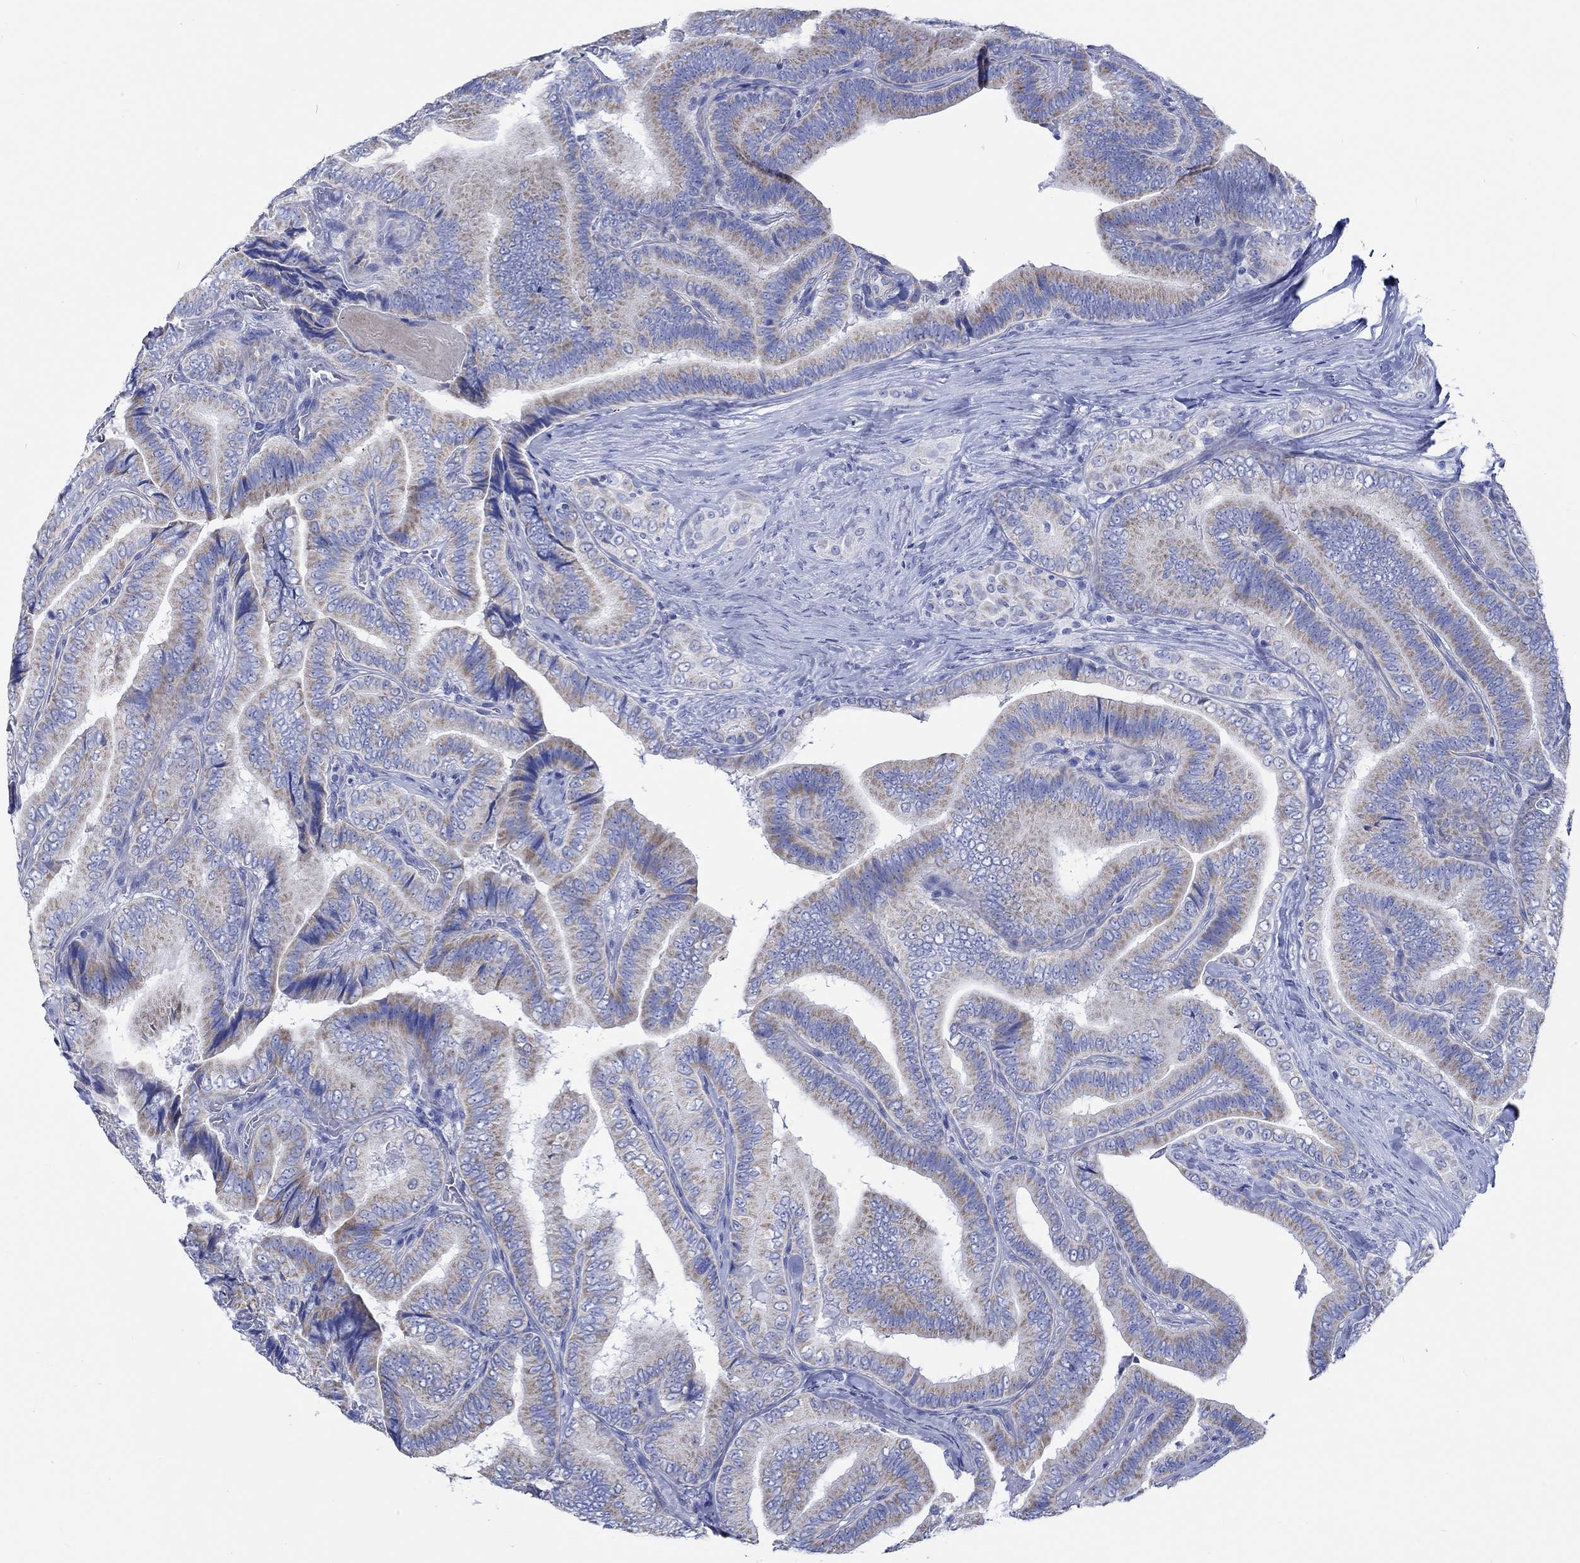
{"staining": {"intensity": "moderate", "quantity": "25%-75%", "location": "cytoplasmic/membranous"}, "tissue": "thyroid cancer", "cell_type": "Tumor cells", "image_type": "cancer", "snomed": [{"axis": "morphology", "description": "Papillary adenocarcinoma, NOS"}, {"axis": "topography", "description": "Thyroid gland"}], "caption": "IHC of human thyroid papillary adenocarcinoma reveals medium levels of moderate cytoplasmic/membranous staining in approximately 25%-75% of tumor cells.", "gene": "CPLX2", "patient": {"sex": "male", "age": 61}}